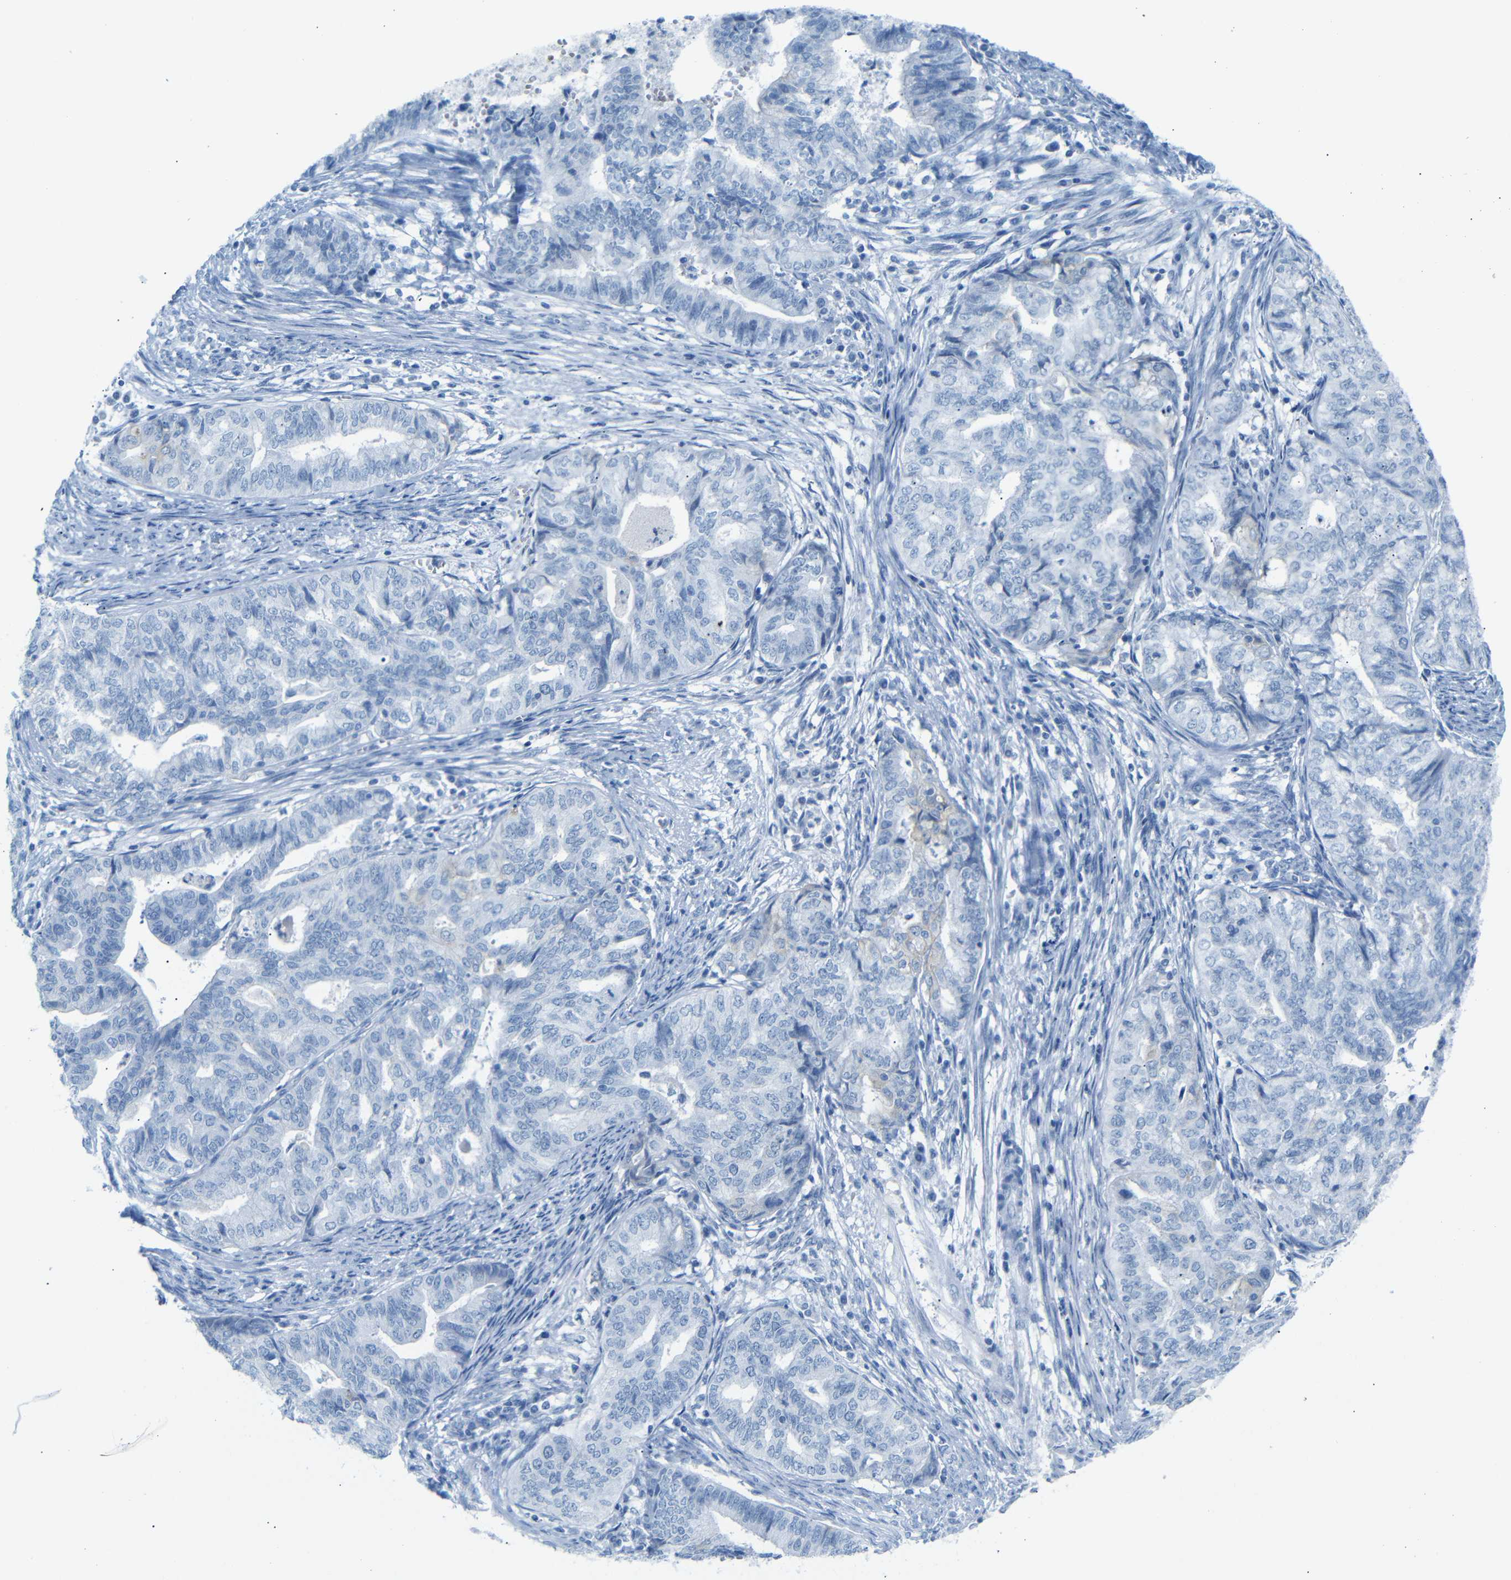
{"staining": {"intensity": "negative", "quantity": "none", "location": "none"}, "tissue": "endometrial cancer", "cell_type": "Tumor cells", "image_type": "cancer", "snomed": [{"axis": "morphology", "description": "Adenocarcinoma, NOS"}, {"axis": "topography", "description": "Endometrium"}], "caption": "Immunohistochemistry of endometrial cancer (adenocarcinoma) displays no expression in tumor cells.", "gene": "DYNAP", "patient": {"sex": "female", "age": 79}}